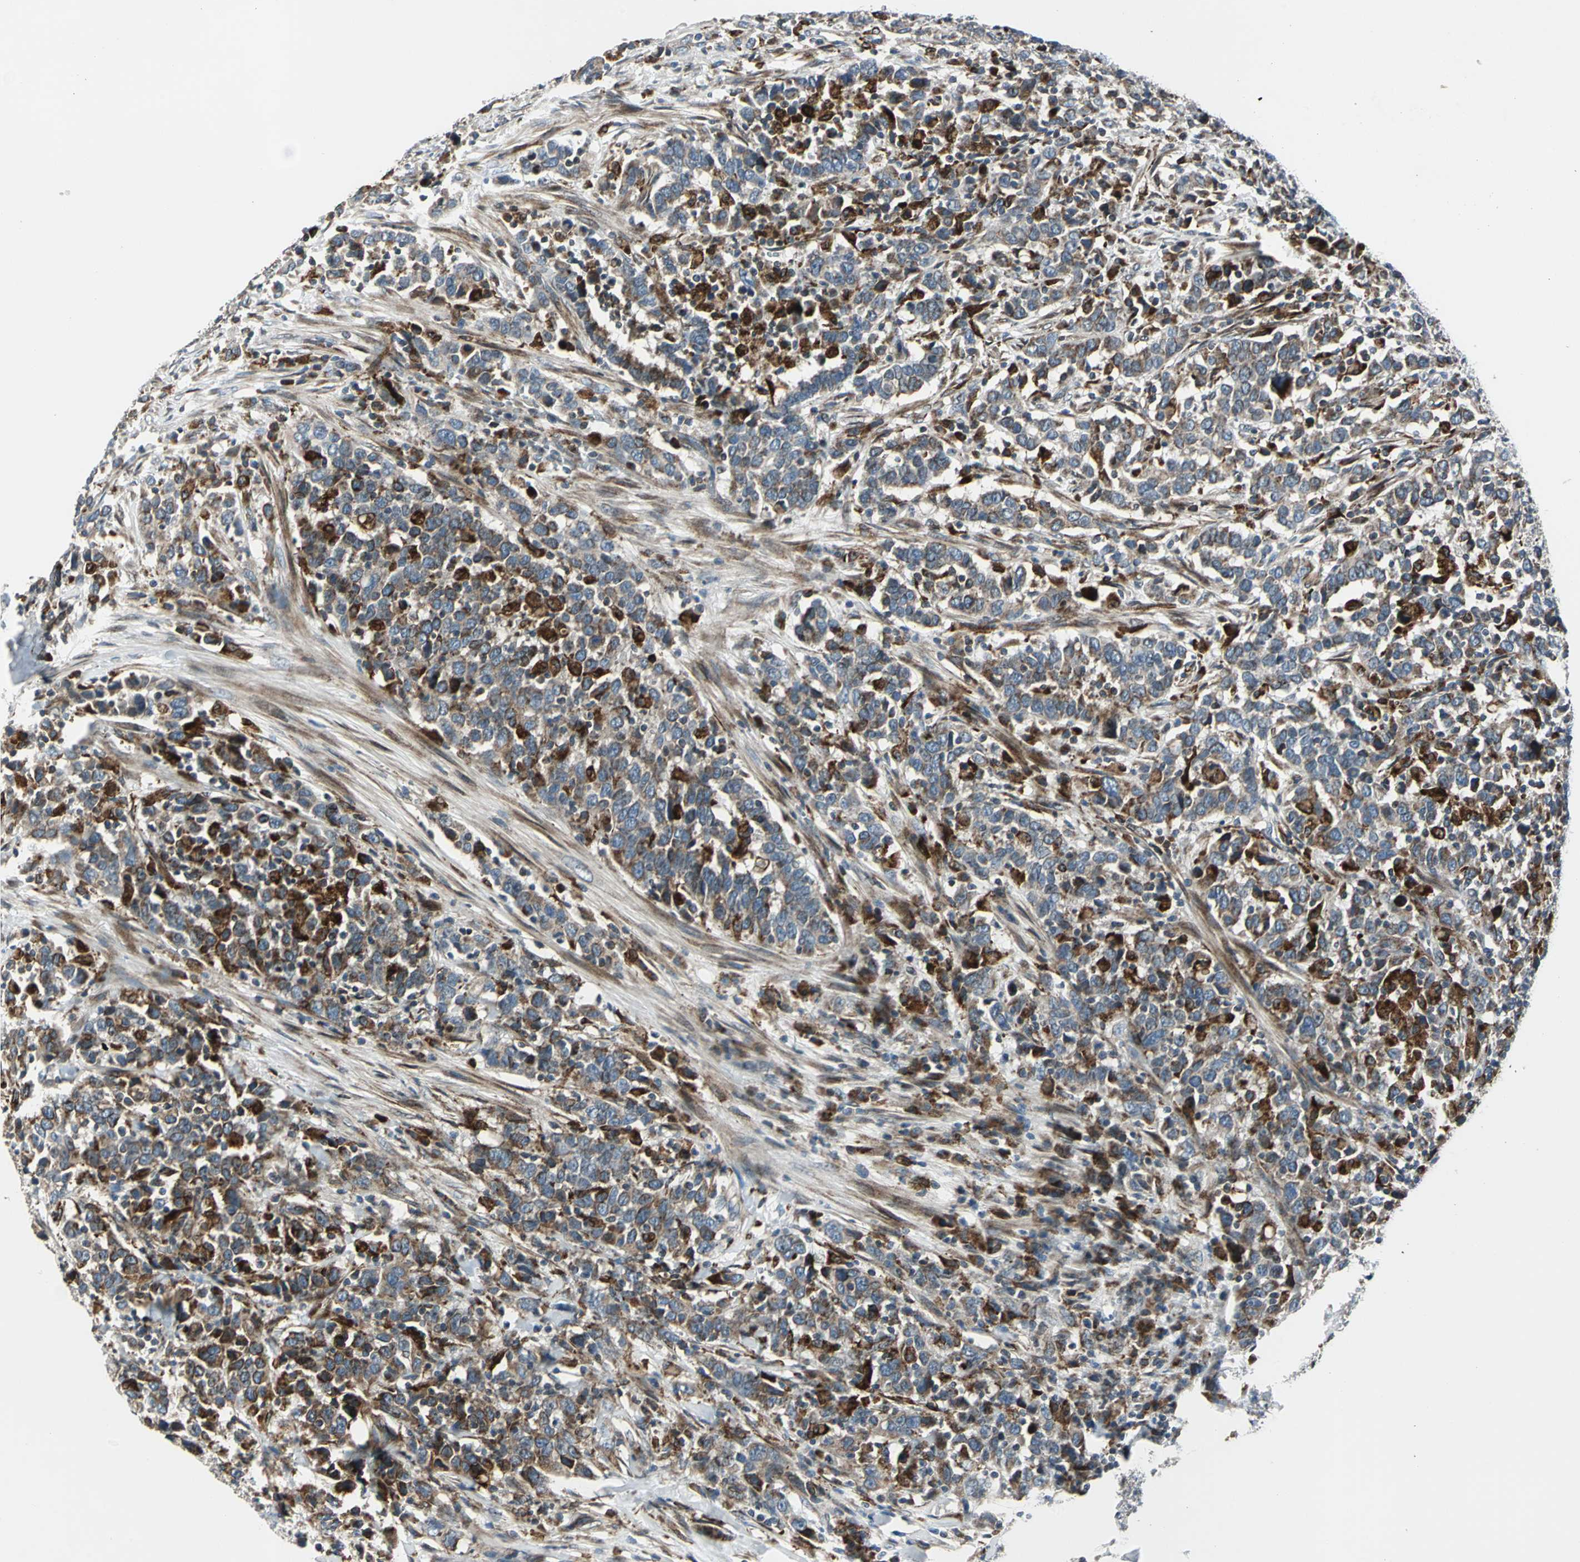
{"staining": {"intensity": "strong", "quantity": "25%-75%", "location": "cytoplasmic/membranous"}, "tissue": "urothelial cancer", "cell_type": "Tumor cells", "image_type": "cancer", "snomed": [{"axis": "morphology", "description": "Urothelial carcinoma, High grade"}, {"axis": "topography", "description": "Urinary bladder"}], "caption": "High-grade urothelial carcinoma stained with a protein marker reveals strong staining in tumor cells.", "gene": "HTATIP2", "patient": {"sex": "male", "age": 61}}